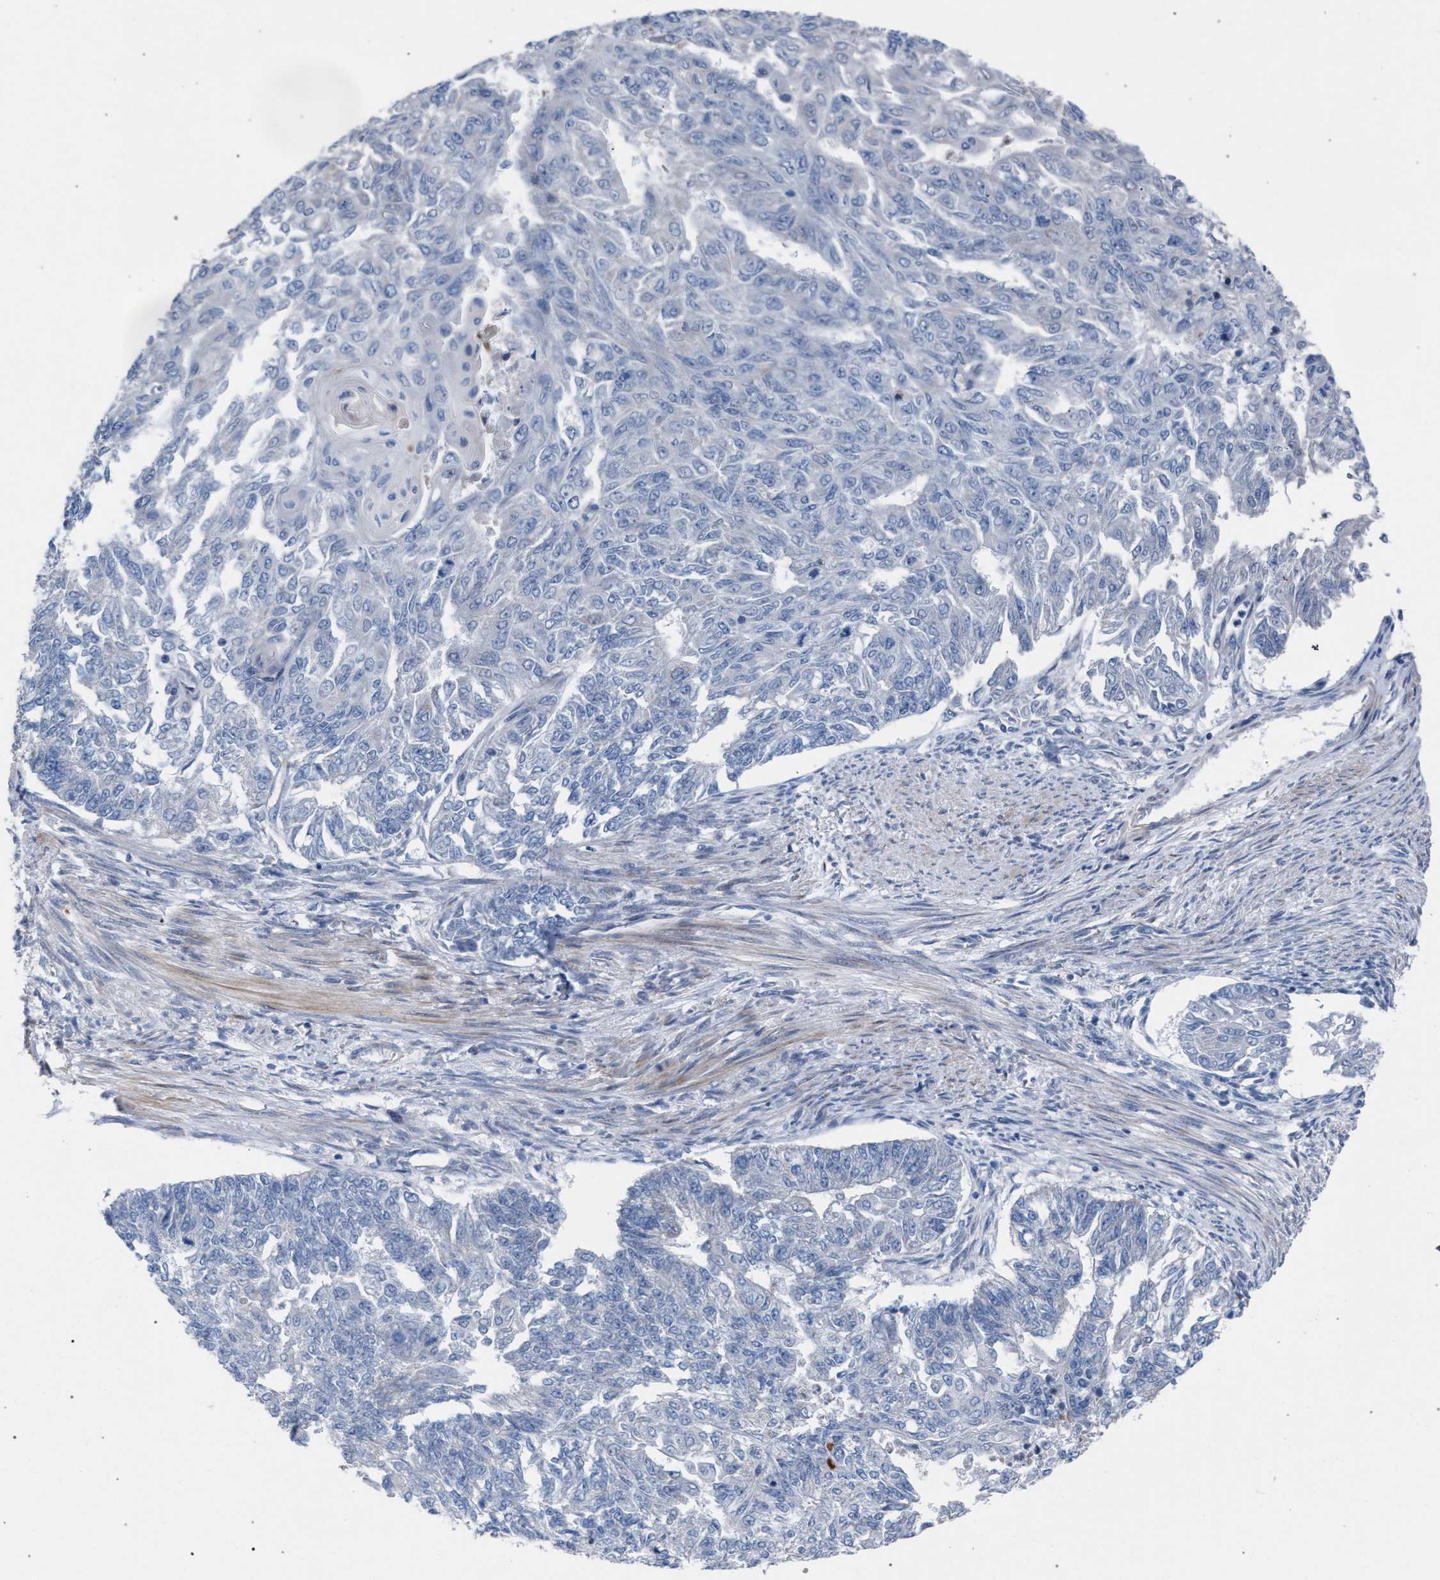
{"staining": {"intensity": "negative", "quantity": "none", "location": "none"}, "tissue": "endometrial cancer", "cell_type": "Tumor cells", "image_type": "cancer", "snomed": [{"axis": "morphology", "description": "Adenocarcinoma, NOS"}, {"axis": "topography", "description": "Endometrium"}], "caption": "Tumor cells show no significant protein expression in endometrial cancer. The staining is performed using DAB (3,3'-diaminobenzidine) brown chromogen with nuclei counter-stained in using hematoxylin.", "gene": "RNF135", "patient": {"sex": "female", "age": 32}}